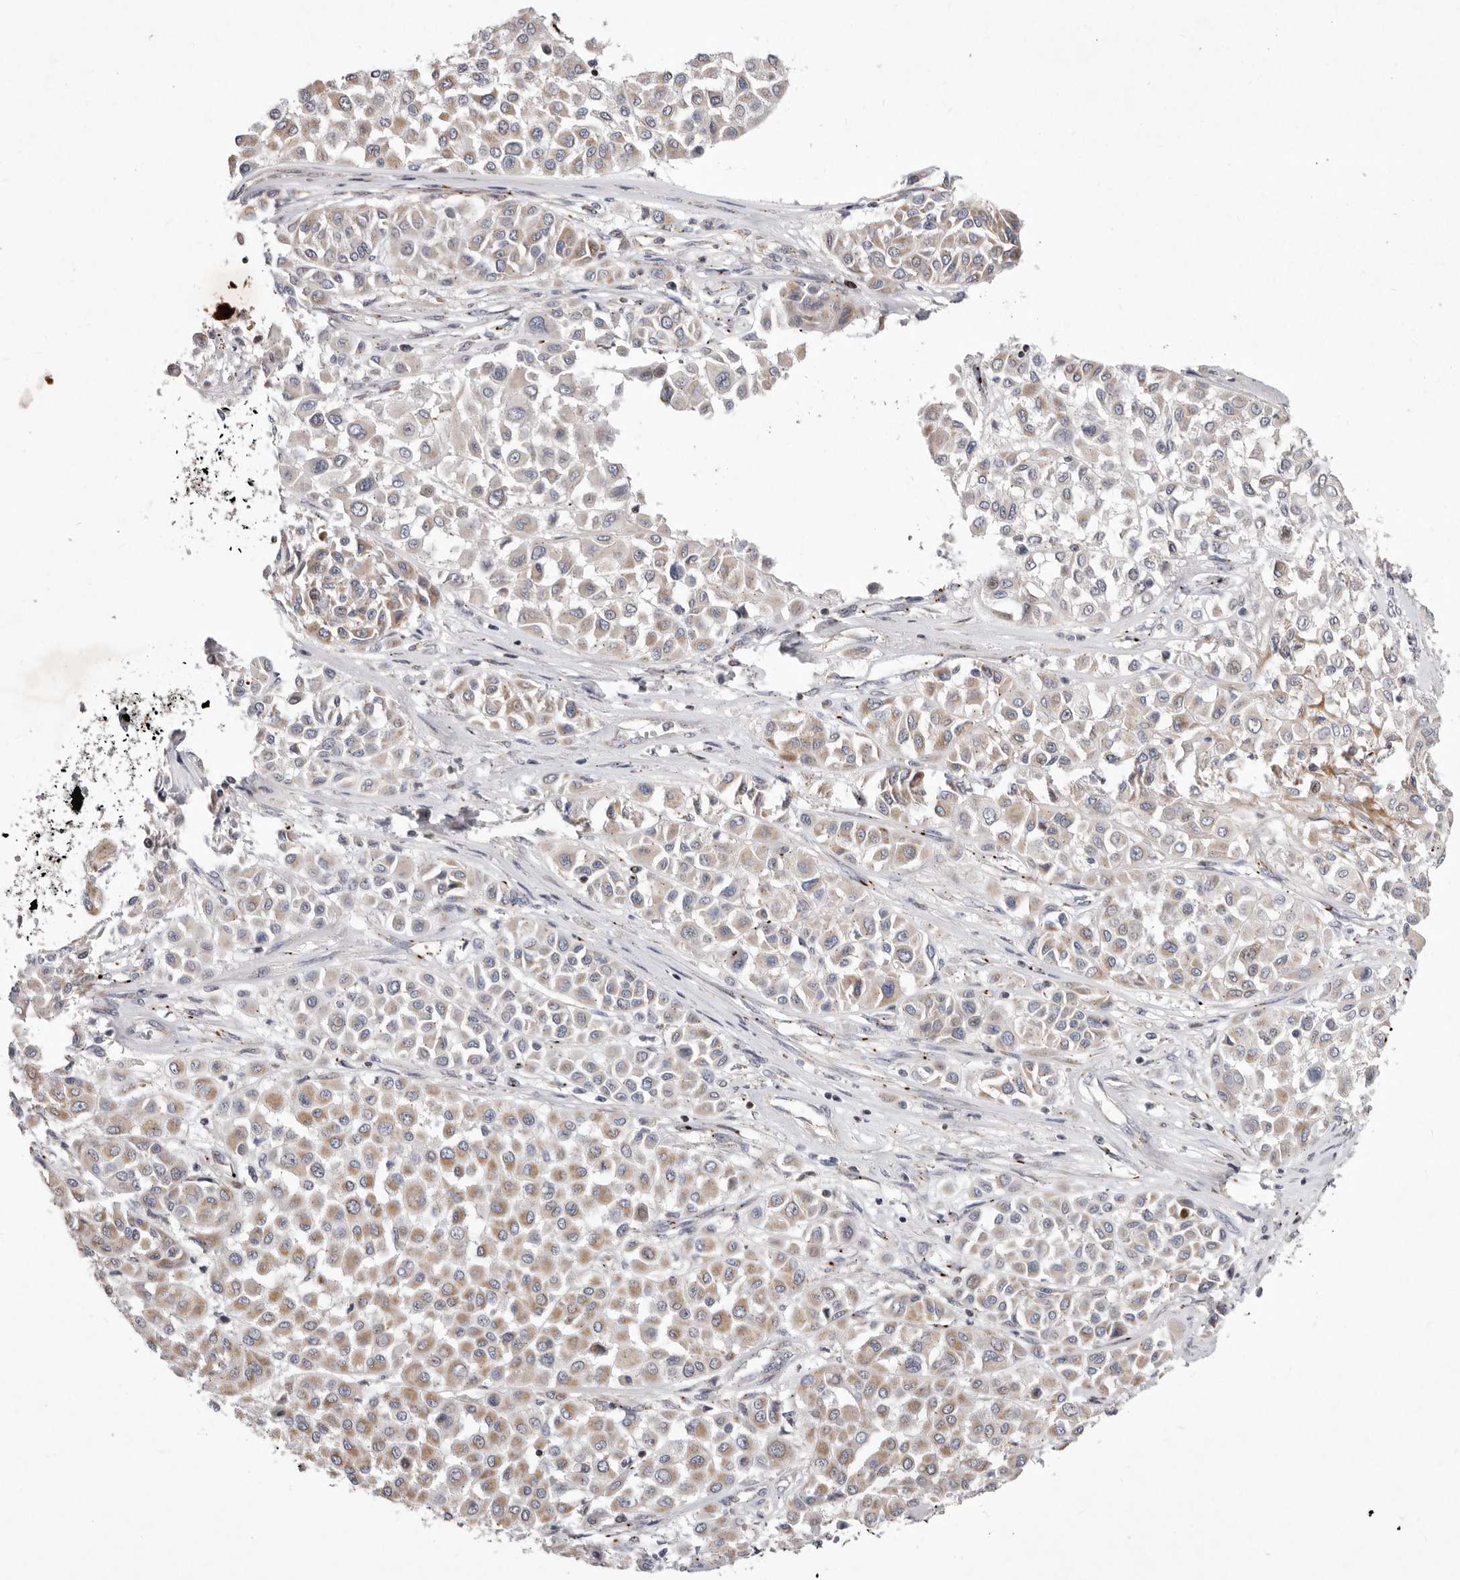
{"staining": {"intensity": "moderate", "quantity": "25%-75%", "location": "cytoplasmic/membranous"}, "tissue": "melanoma", "cell_type": "Tumor cells", "image_type": "cancer", "snomed": [{"axis": "morphology", "description": "Malignant melanoma, Metastatic site"}, {"axis": "topography", "description": "Soft tissue"}], "caption": "DAB (3,3'-diaminobenzidine) immunohistochemical staining of malignant melanoma (metastatic site) demonstrates moderate cytoplasmic/membranous protein expression in approximately 25%-75% of tumor cells.", "gene": "TIMM17B", "patient": {"sex": "male", "age": 41}}